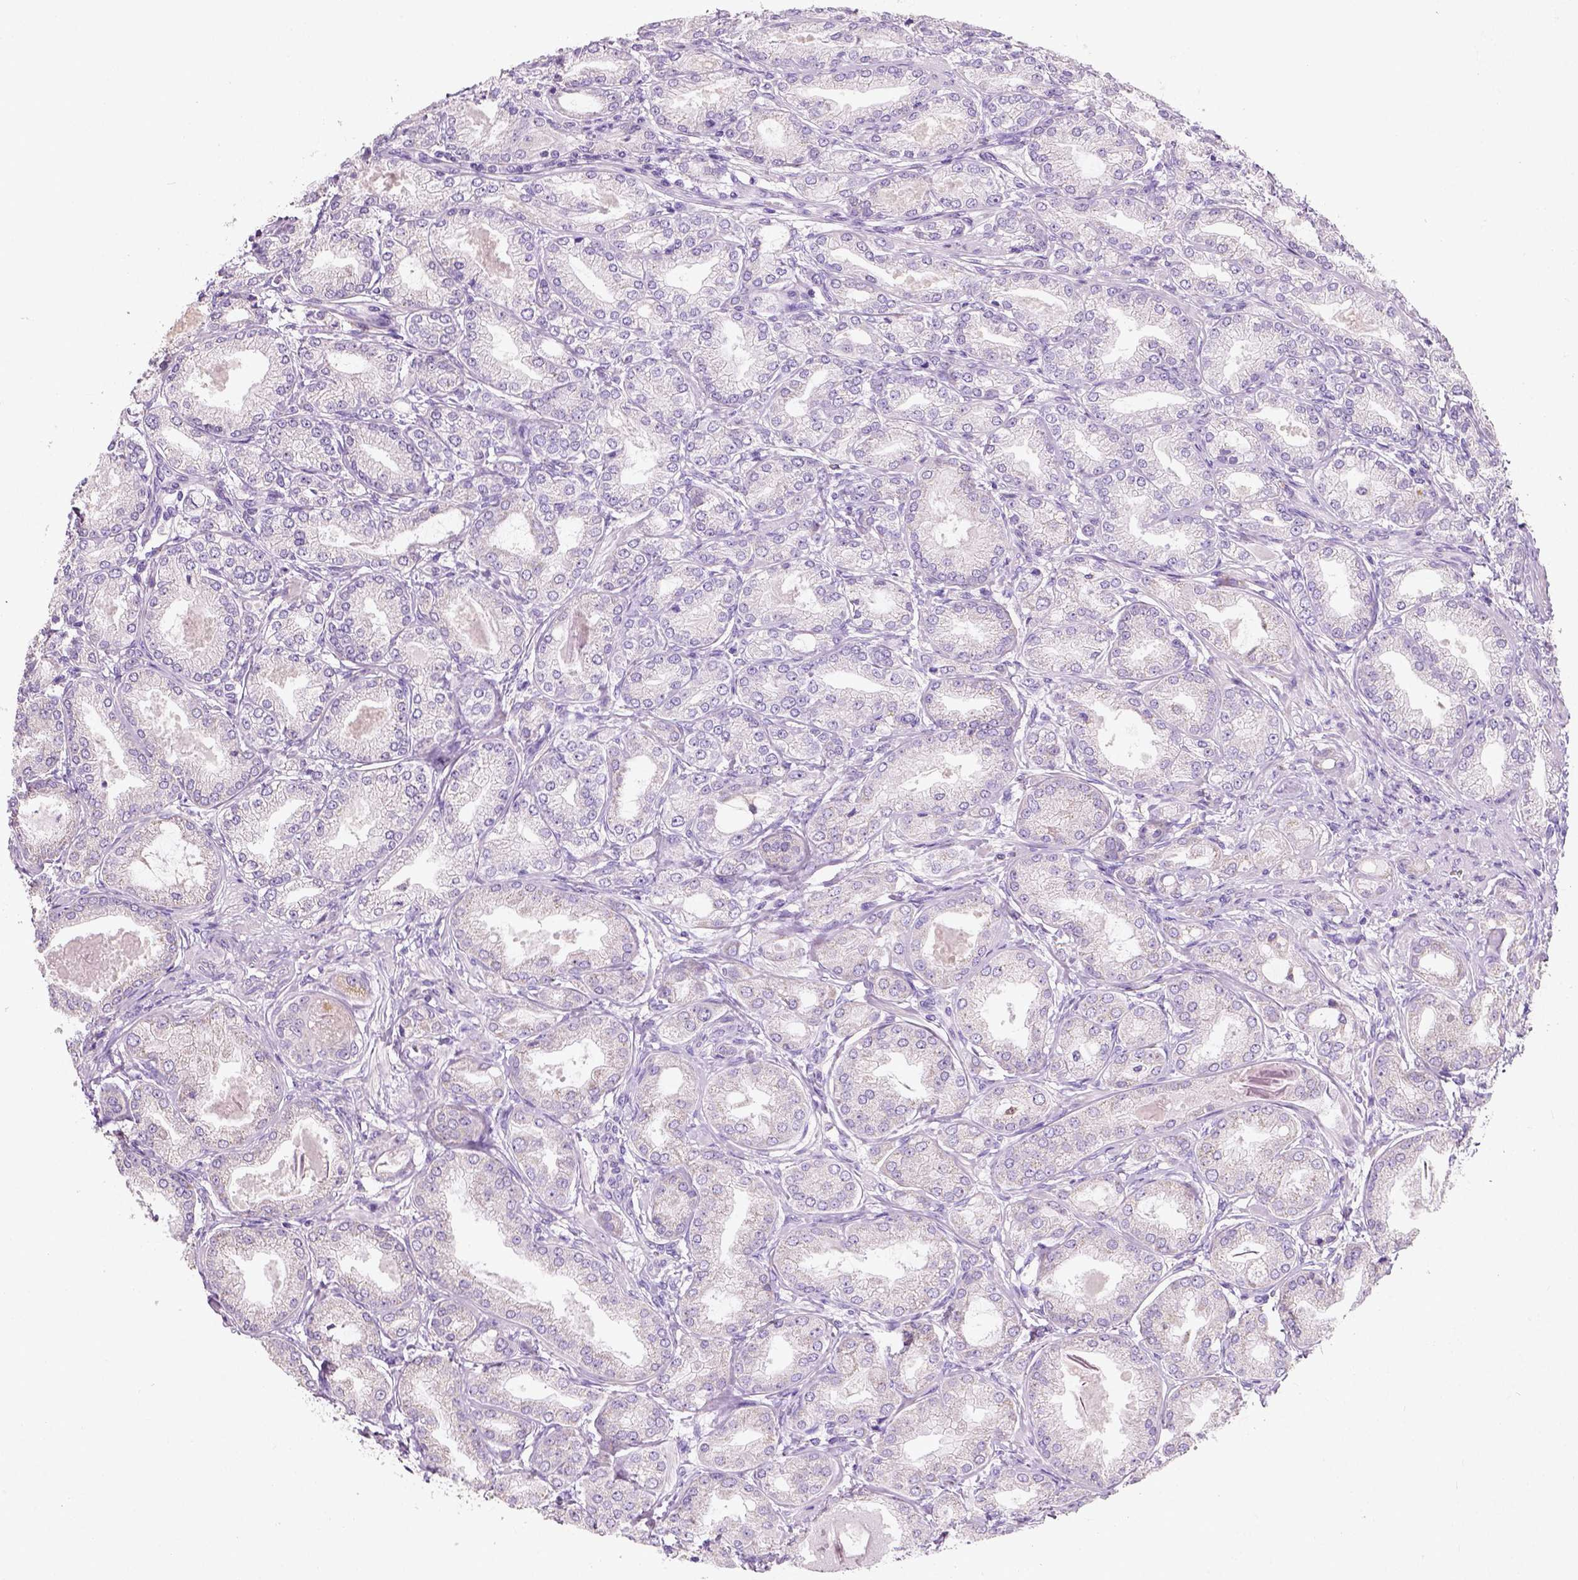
{"staining": {"intensity": "negative", "quantity": "none", "location": "none"}, "tissue": "prostate cancer", "cell_type": "Tumor cells", "image_type": "cancer", "snomed": [{"axis": "morphology", "description": "Adenocarcinoma, NOS"}, {"axis": "topography", "description": "Prostate and seminal vesicle, NOS"}, {"axis": "topography", "description": "Prostate"}], "caption": "The IHC micrograph has no significant expression in tumor cells of prostate adenocarcinoma tissue.", "gene": "CHODL", "patient": {"sex": "male", "age": 77}}